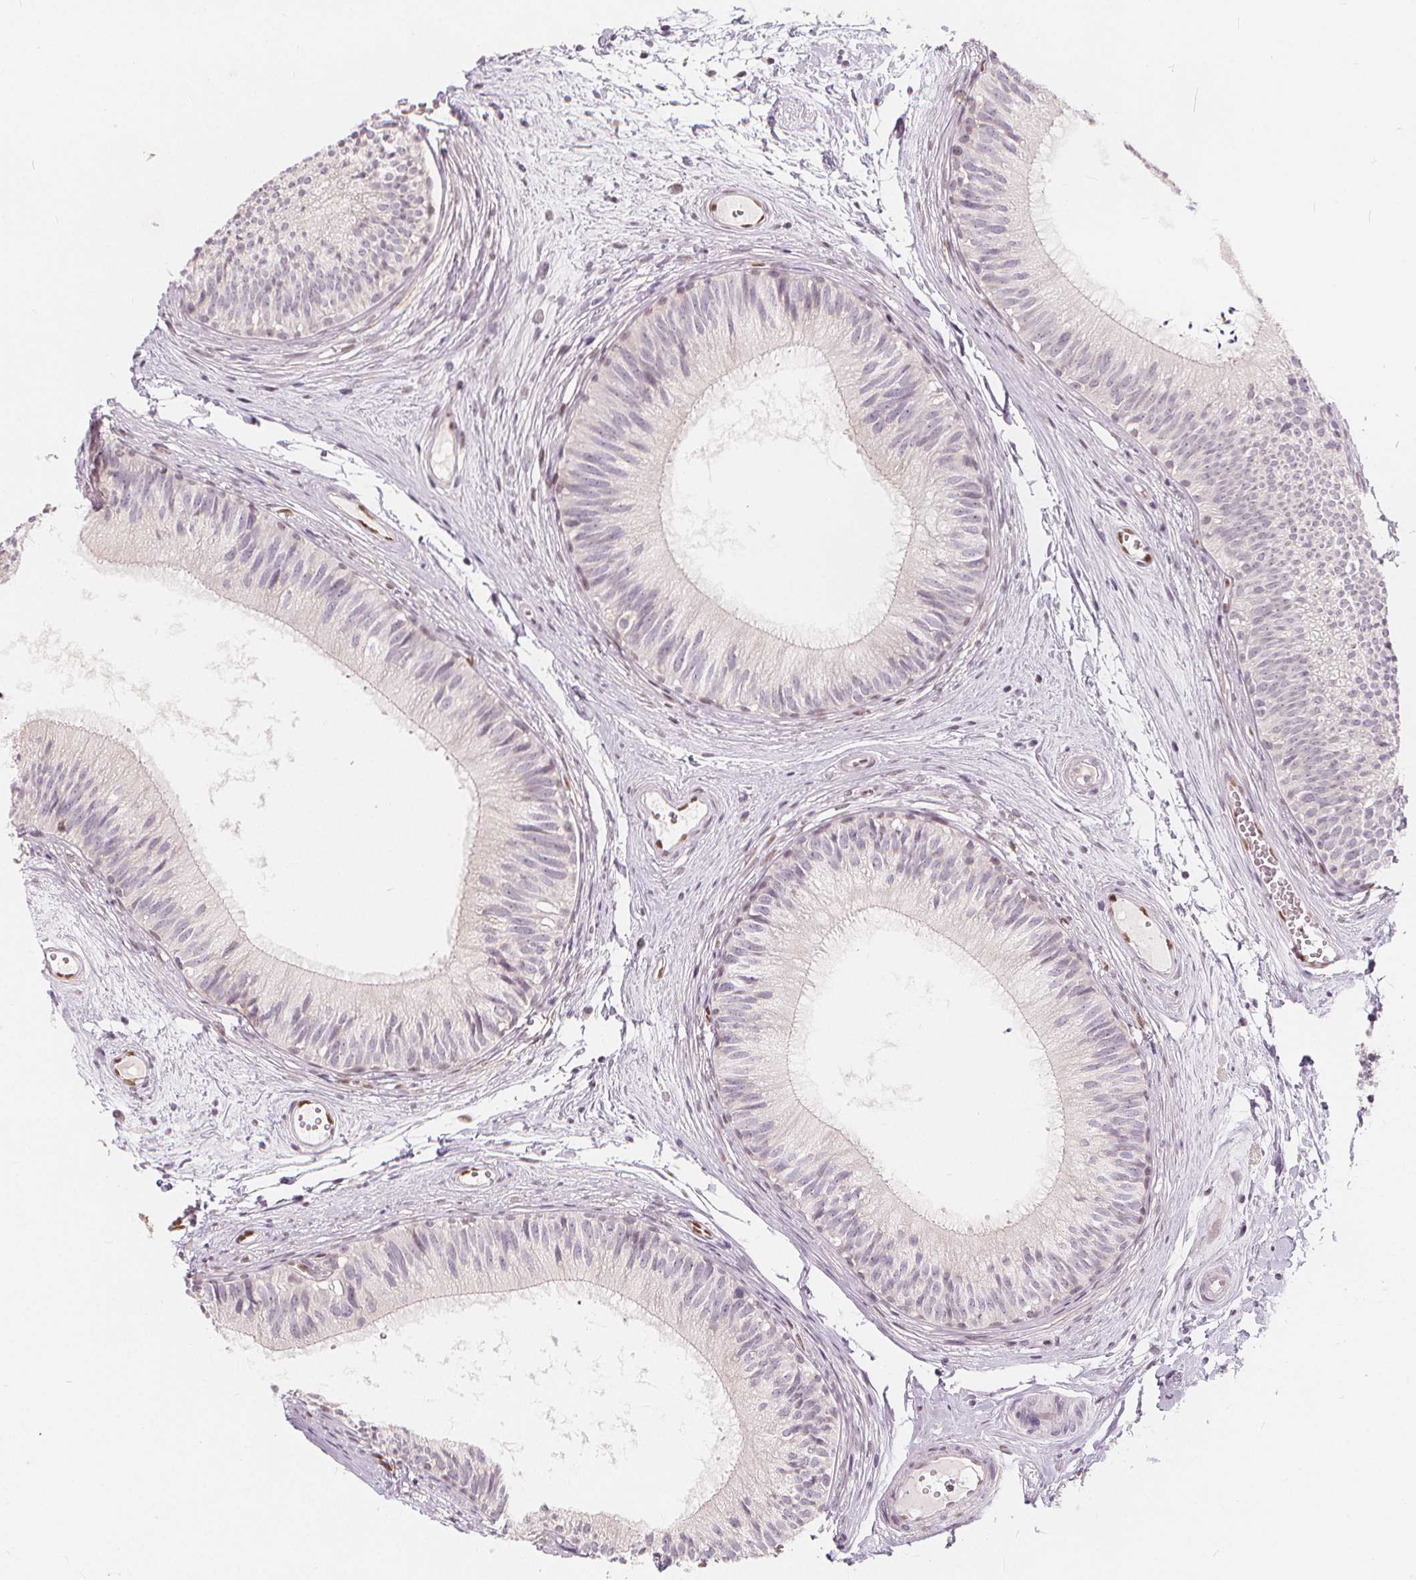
{"staining": {"intensity": "negative", "quantity": "none", "location": "none"}, "tissue": "epididymis", "cell_type": "Glandular cells", "image_type": "normal", "snomed": [{"axis": "morphology", "description": "Normal tissue, NOS"}, {"axis": "topography", "description": "Epididymis"}], "caption": "High magnification brightfield microscopy of normal epididymis stained with DAB (3,3'-diaminobenzidine) (brown) and counterstained with hematoxylin (blue): glandular cells show no significant expression.", "gene": "DRC3", "patient": {"sex": "male", "age": 29}}